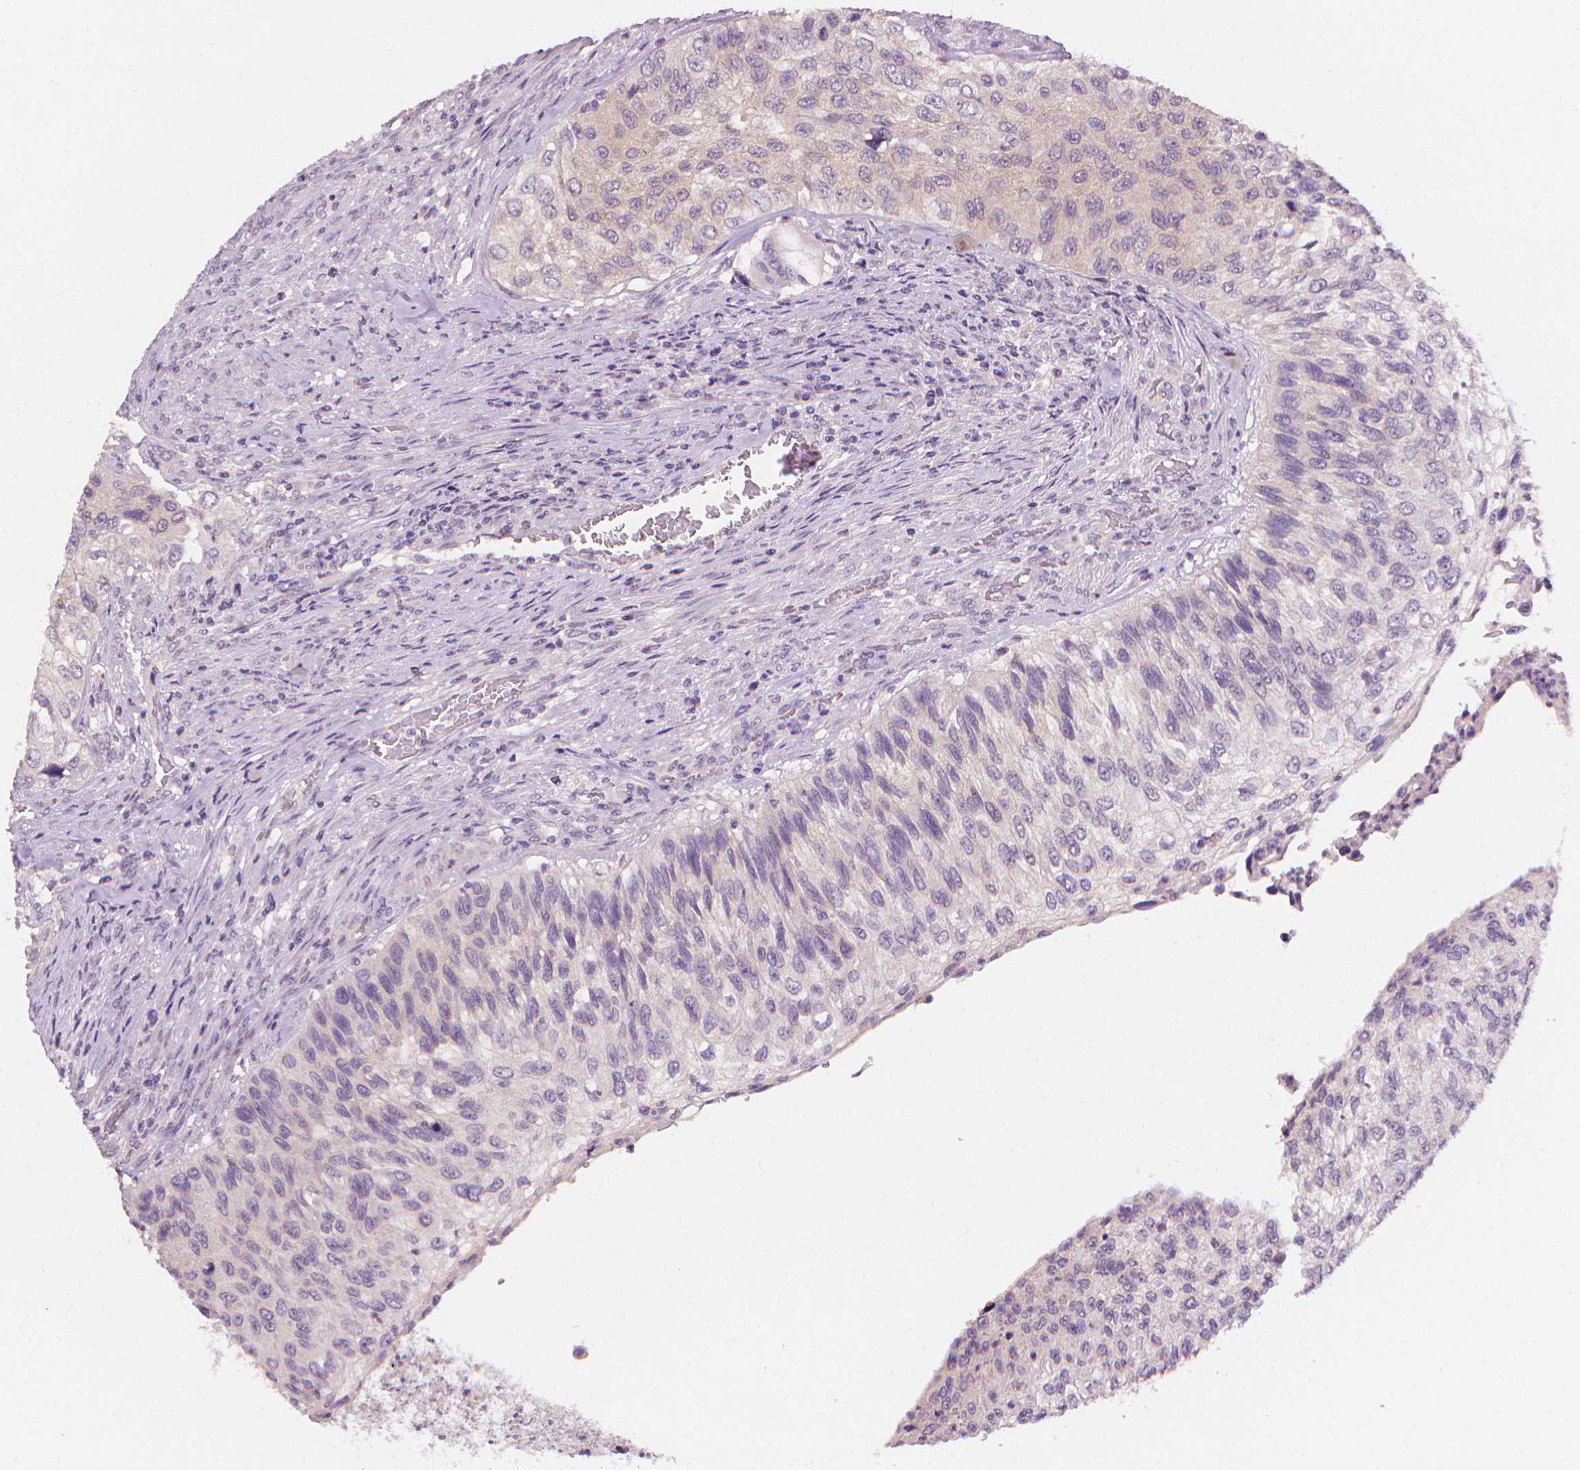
{"staining": {"intensity": "negative", "quantity": "none", "location": "none"}, "tissue": "urothelial cancer", "cell_type": "Tumor cells", "image_type": "cancer", "snomed": [{"axis": "morphology", "description": "Urothelial carcinoma, High grade"}, {"axis": "topography", "description": "Urinary bladder"}], "caption": "Urothelial carcinoma (high-grade) stained for a protein using IHC demonstrates no positivity tumor cells.", "gene": "FASN", "patient": {"sex": "female", "age": 60}}